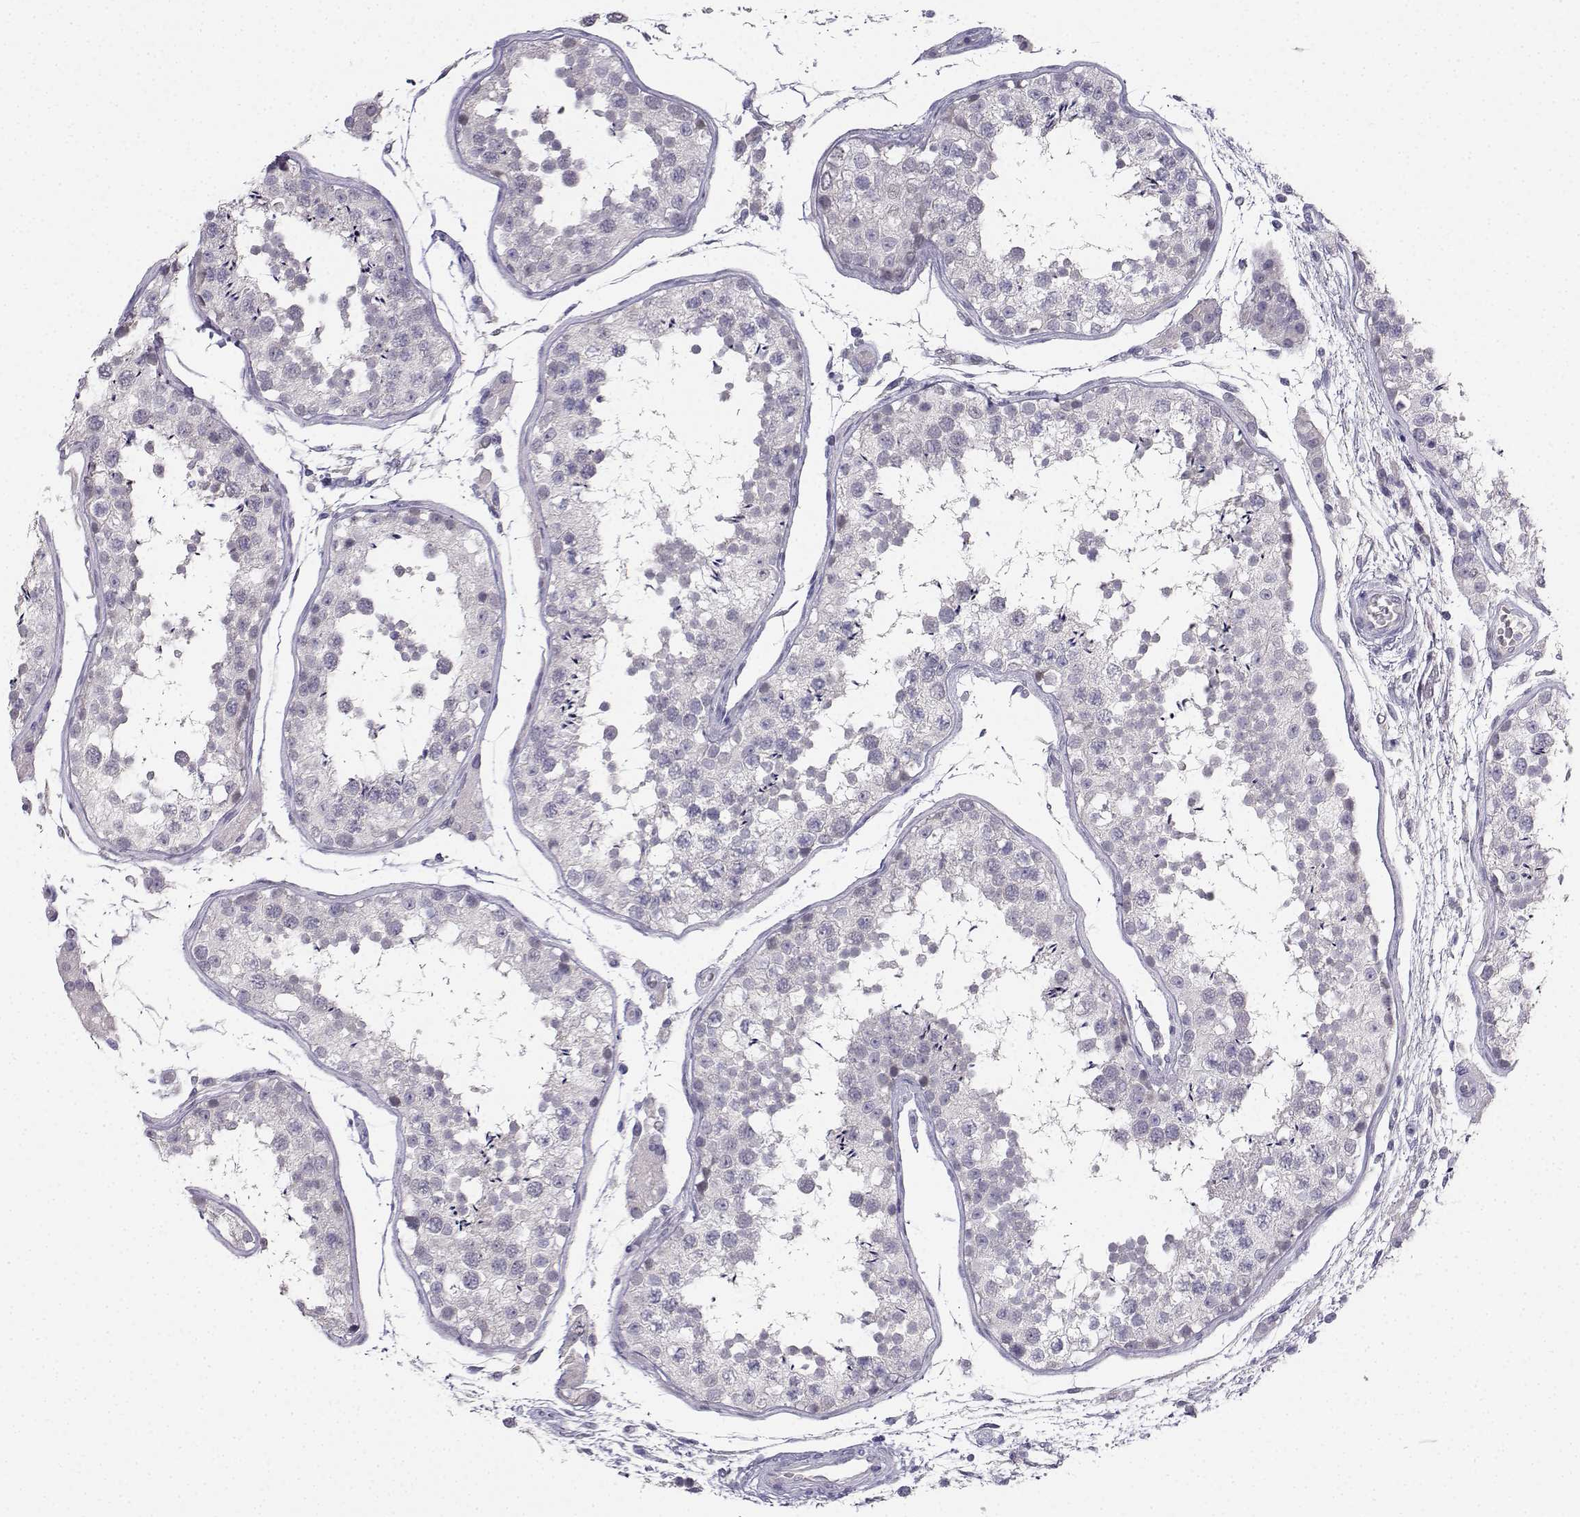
{"staining": {"intensity": "negative", "quantity": "none", "location": "none"}, "tissue": "testis", "cell_type": "Cells in seminiferous ducts", "image_type": "normal", "snomed": [{"axis": "morphology", "description": "Normal tissue, NOS"}, {"axis": "topography", "description": "Testis"}], "caption": "Benign testis was stained to show a protein in brown. There is no significant positivity in cells in seminiferous ducts. (Stains: DAB immunohistochemistry with hematoxylin counter stain, Microscopy: brightfield microscopy at high magnification).", "gene": "CALY", "patient": {"sex": "male", "age": 29}}